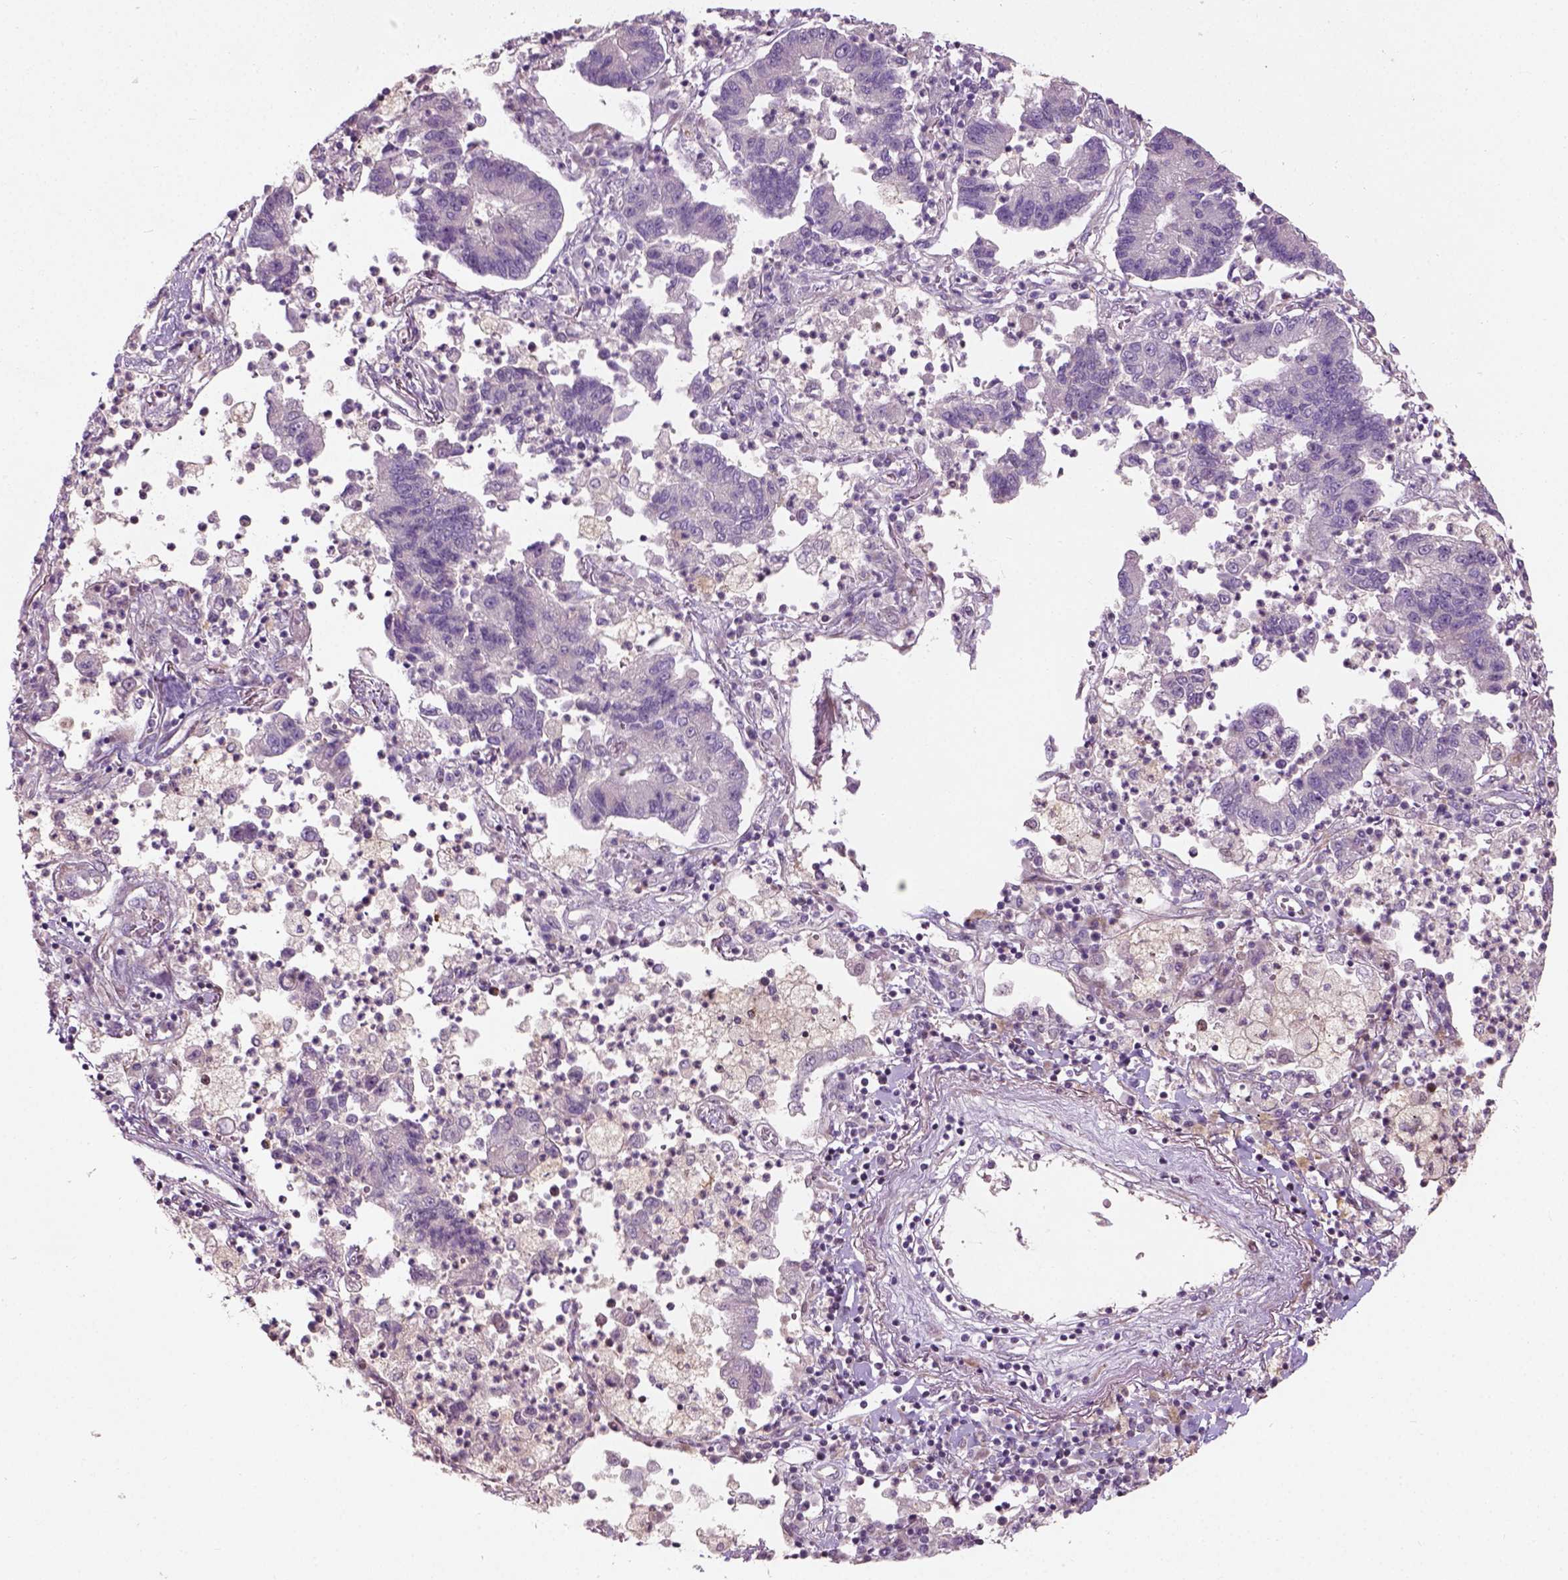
{"staining": {"intensity": "negative", "quantity": "none", "location": "none"}, "tissue": "lung cancer", "cell_type": "Tumor cells", "image_type": "cancer", "snomed": [{"axis": "morphology", "description": "Adenocarcinoma, NOS"}, {"axis": "topography", "description": "Lung"}], "caption": "IHC of human lung adenocarcinoma exhibits no positivity in tumor cells.", "gene": "PKP3", "patient": {"sex": "female", "age": 57}}